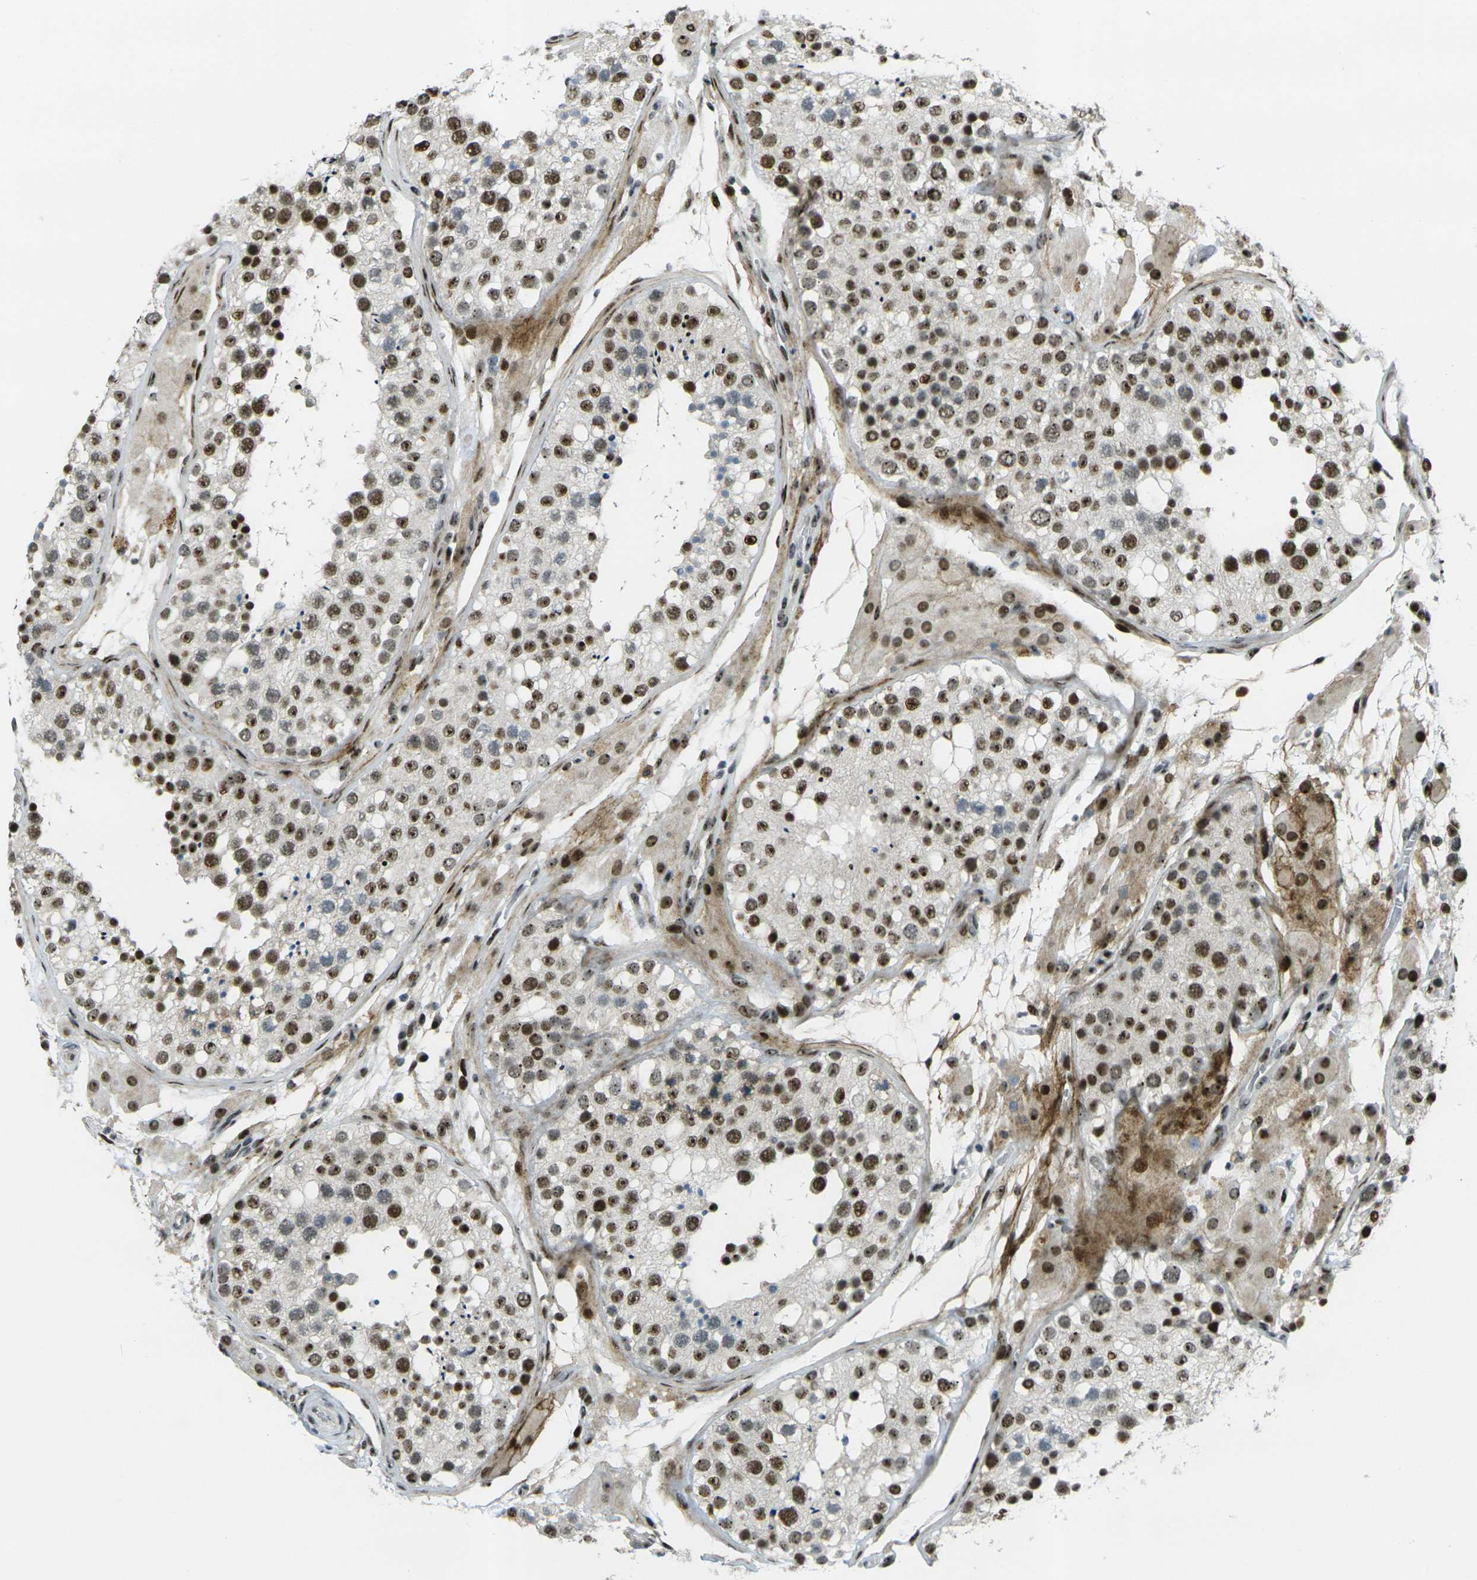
{"staining": {"intensity": "strong", "quantity": ">75%", "location": "nuclear"}, "tissue": "testis", "cell_type": "Cells in seminiferous ducts", "image_type": "normal", "snomed": [{"axis": "morphology", "description": "Normal tissue, NOS"}, {"axis": "topography", "description": "Testis"}], "caption": "An IHC photomicrograph of unremarkable tissue is shown. Protein staining in brown highlights strong nuclear positivity in testis within cells in seminiferous ducts. The staining was performed using DAB to visualize the protein expression in brown, while the nuclei were stained in blue with hematoxylin (Magnification: 20x).", "gene": "UBE2C", "patient": {"sex": "male", "age": 26}}